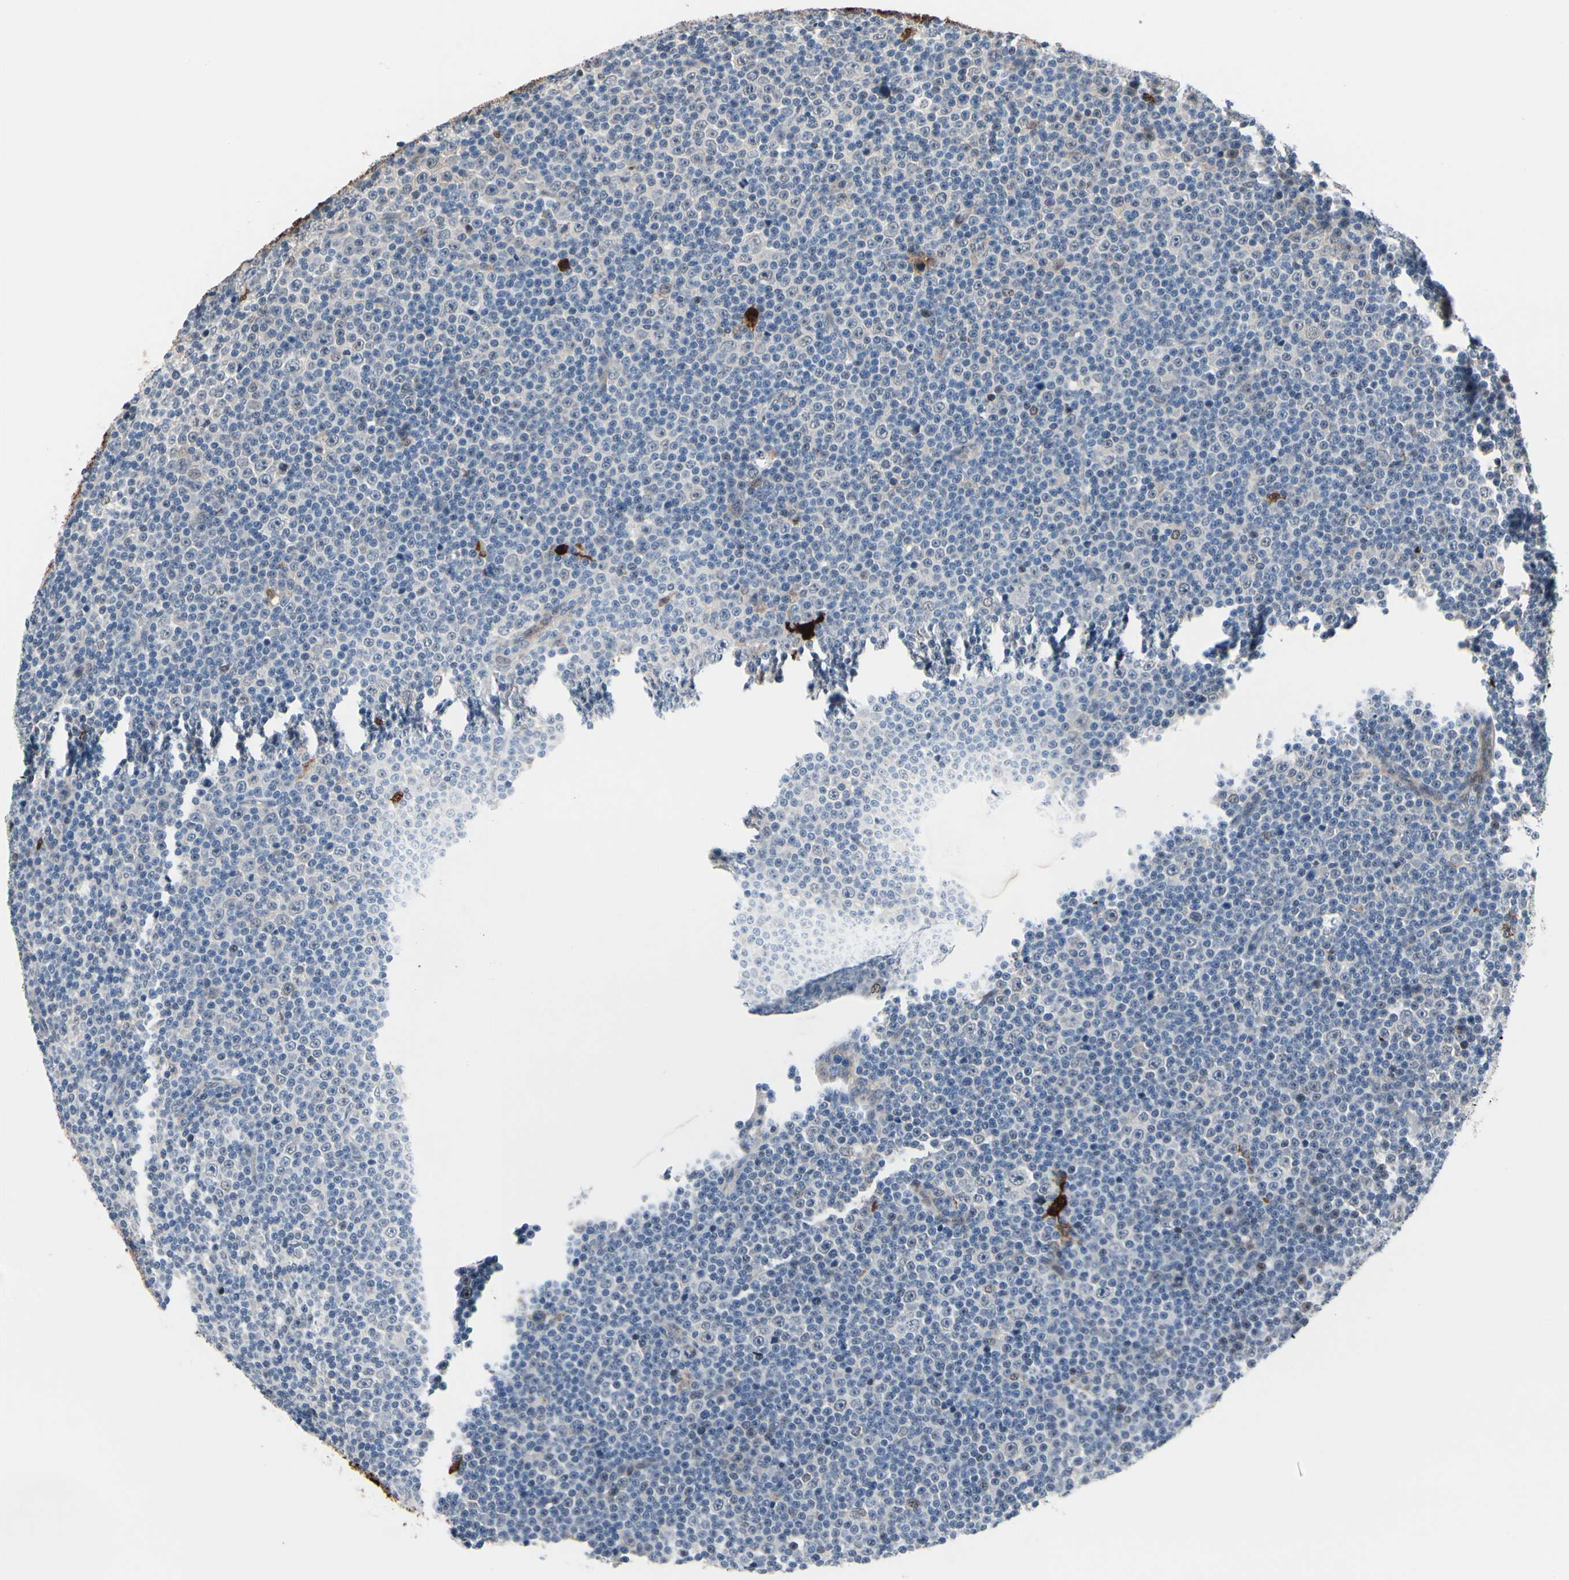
{"staining": {"intensity": "negative", "quantity": "none", "location": "none"}, "tissue": "lymphoma", "cell_type": "Tumor cells", "image_type": "cancer", "snomed": [{"axis": "morphology", "description": "Malignant lymphoma, non-Hodgkin's type, Low grade"}, {"axis": "topography", "description": "Lymph node"}], "caption": "Immunohistochemistry (IHC) micrograph of human malignant lymphoma, non-Hodgkin's type (low-grade) stained for a protein (brown), which shows no staining in tumor cells.", "gene": "TXN", "patient": {"sex": "female", "age": 67}}